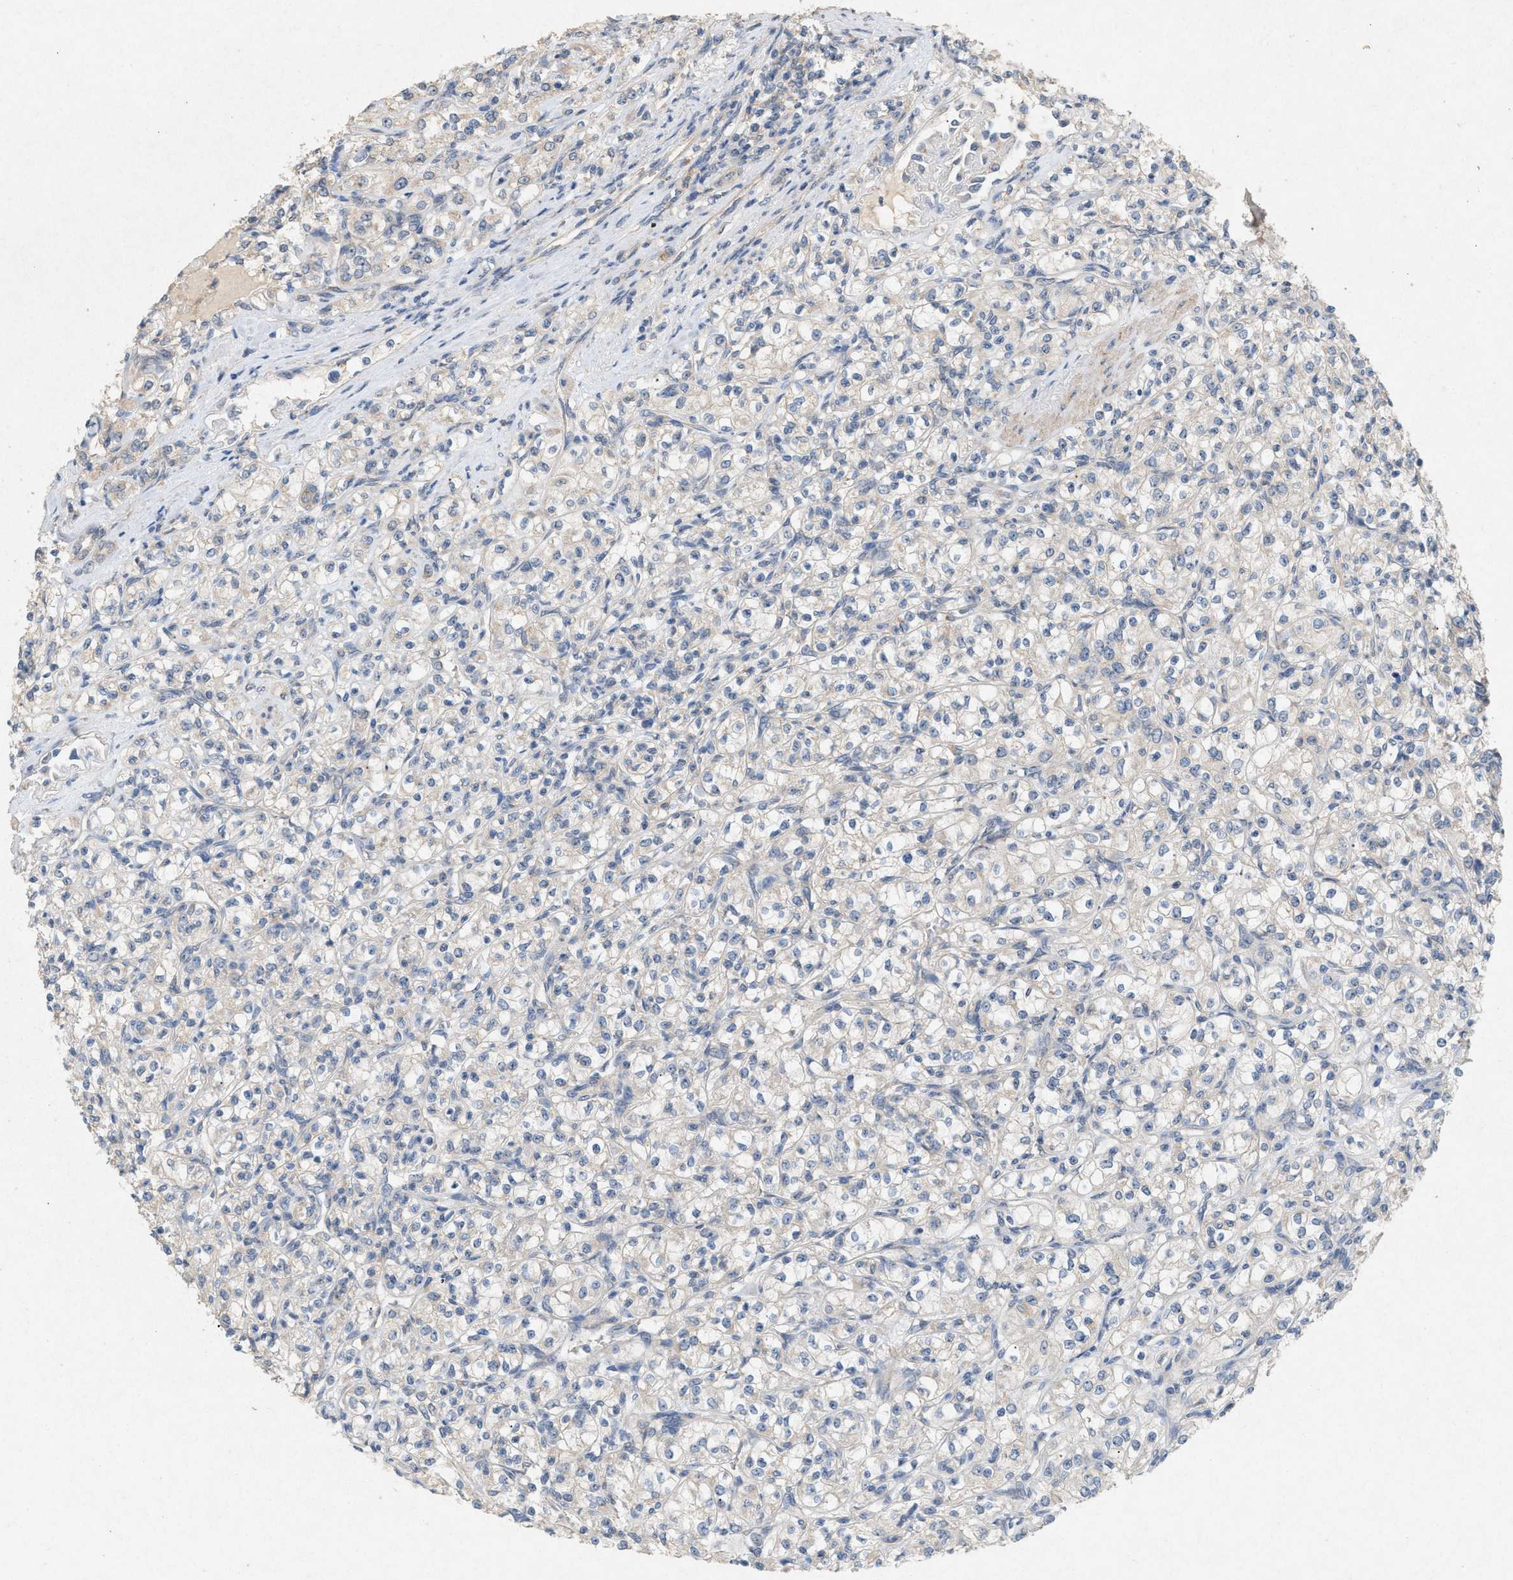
{"staining": {"intensity": "negative", "quantity": "none", "location": "none"}, "tissue": "renal cancer", "cell_type": "Tumor cells", "image_type": "cancer", "snomed": [{"axis": "morphology", "description": "Adenocarcinoma, NOS"}, {"axis": "topography", "description": "Kidney"}], "caption": "A micrograph of adenocarcinoma (renal) stained for a protein reveals no brown staining in tumor cells.", "gene": "DCAF7", "patient": {"sex": "male", "age": 77}}